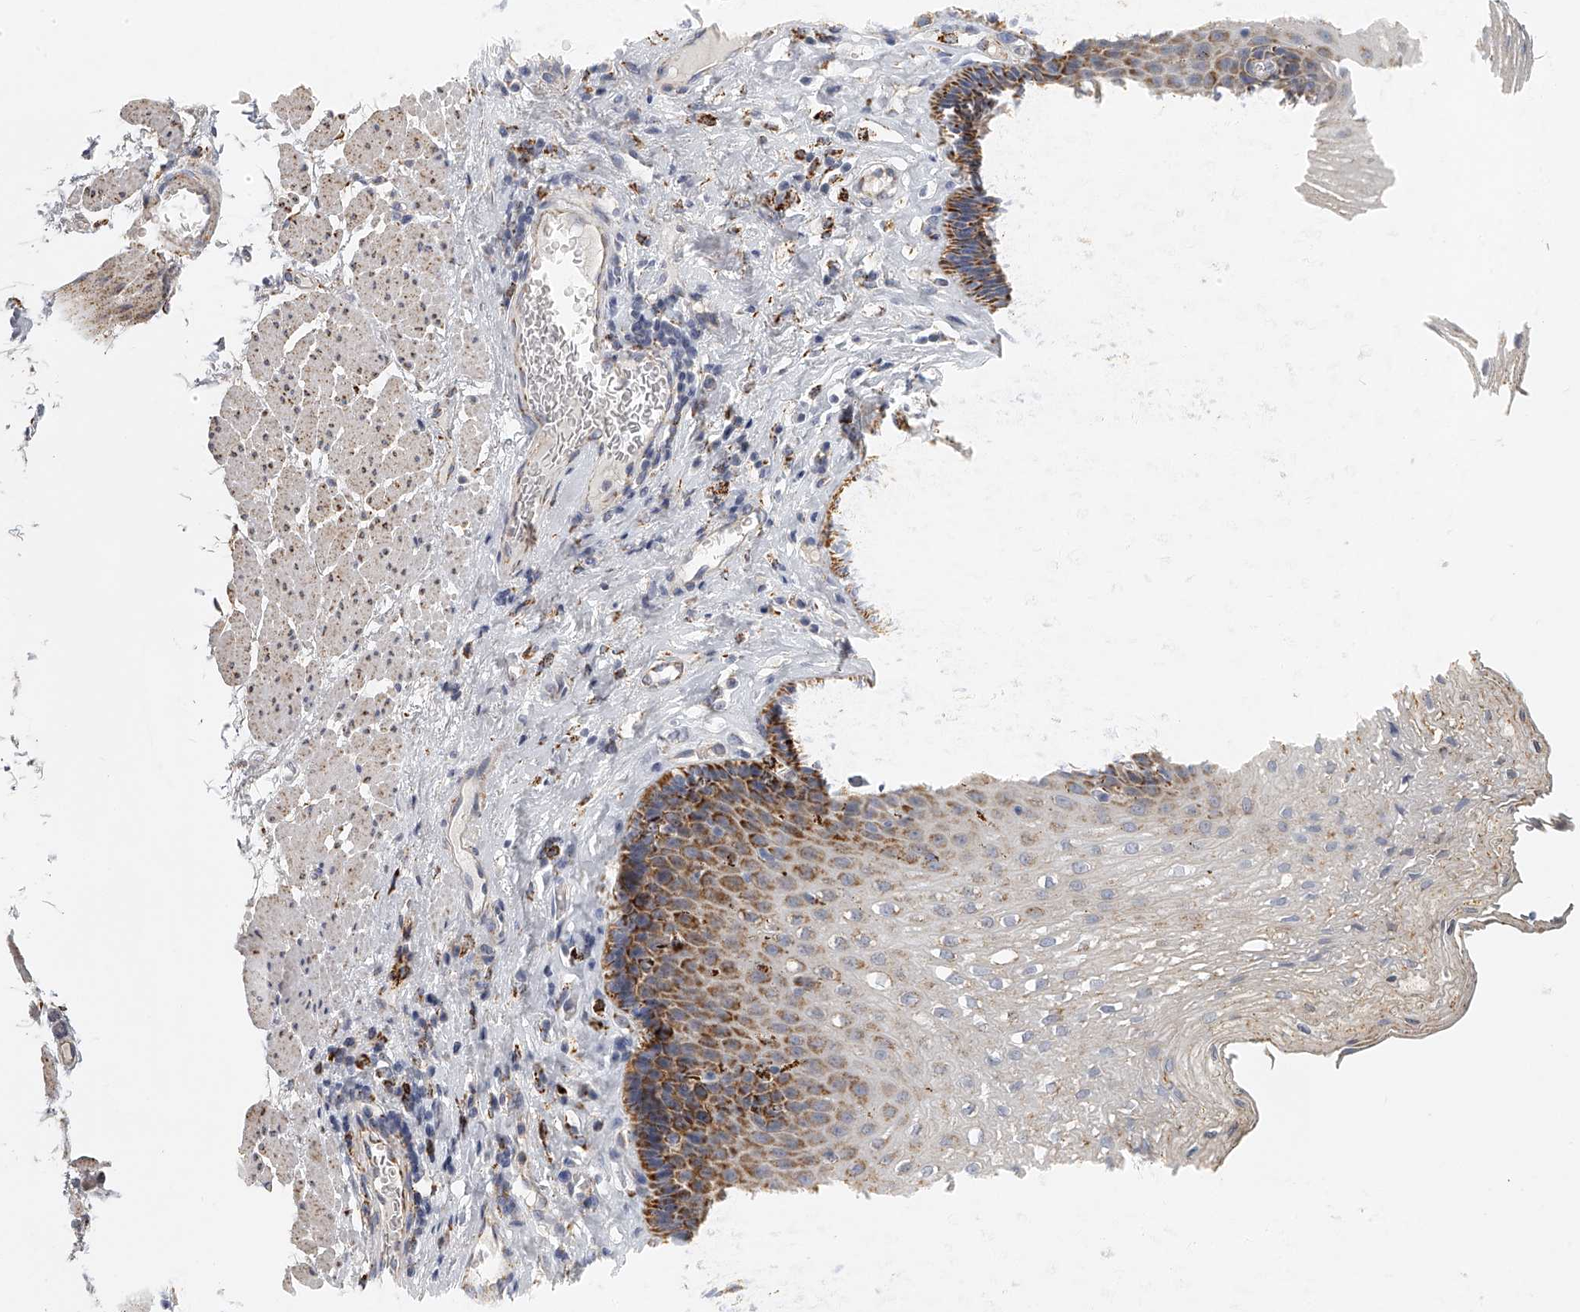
{"staining": {"intensity": "strong", "quantity": "25%-75%", "location": "cytoplasmic/membranous"}, "tissue": "esophagus", "cell_type": "Squamous epithelial cells", "image_type": "normal", "snomed": [{"axis": "morphology", "description": "Normal tissue, NOS"}, {"axis": "topography", "description": "Esophagus"}], "caption": "Protein analysis of unremarkable esophagus reveals strong cytoplasmic/membranous positivity in about 25%-75% of squamous epithelial cells.", "gene": "KLHL7", "patient": {"sex": "female", "age": 66}}